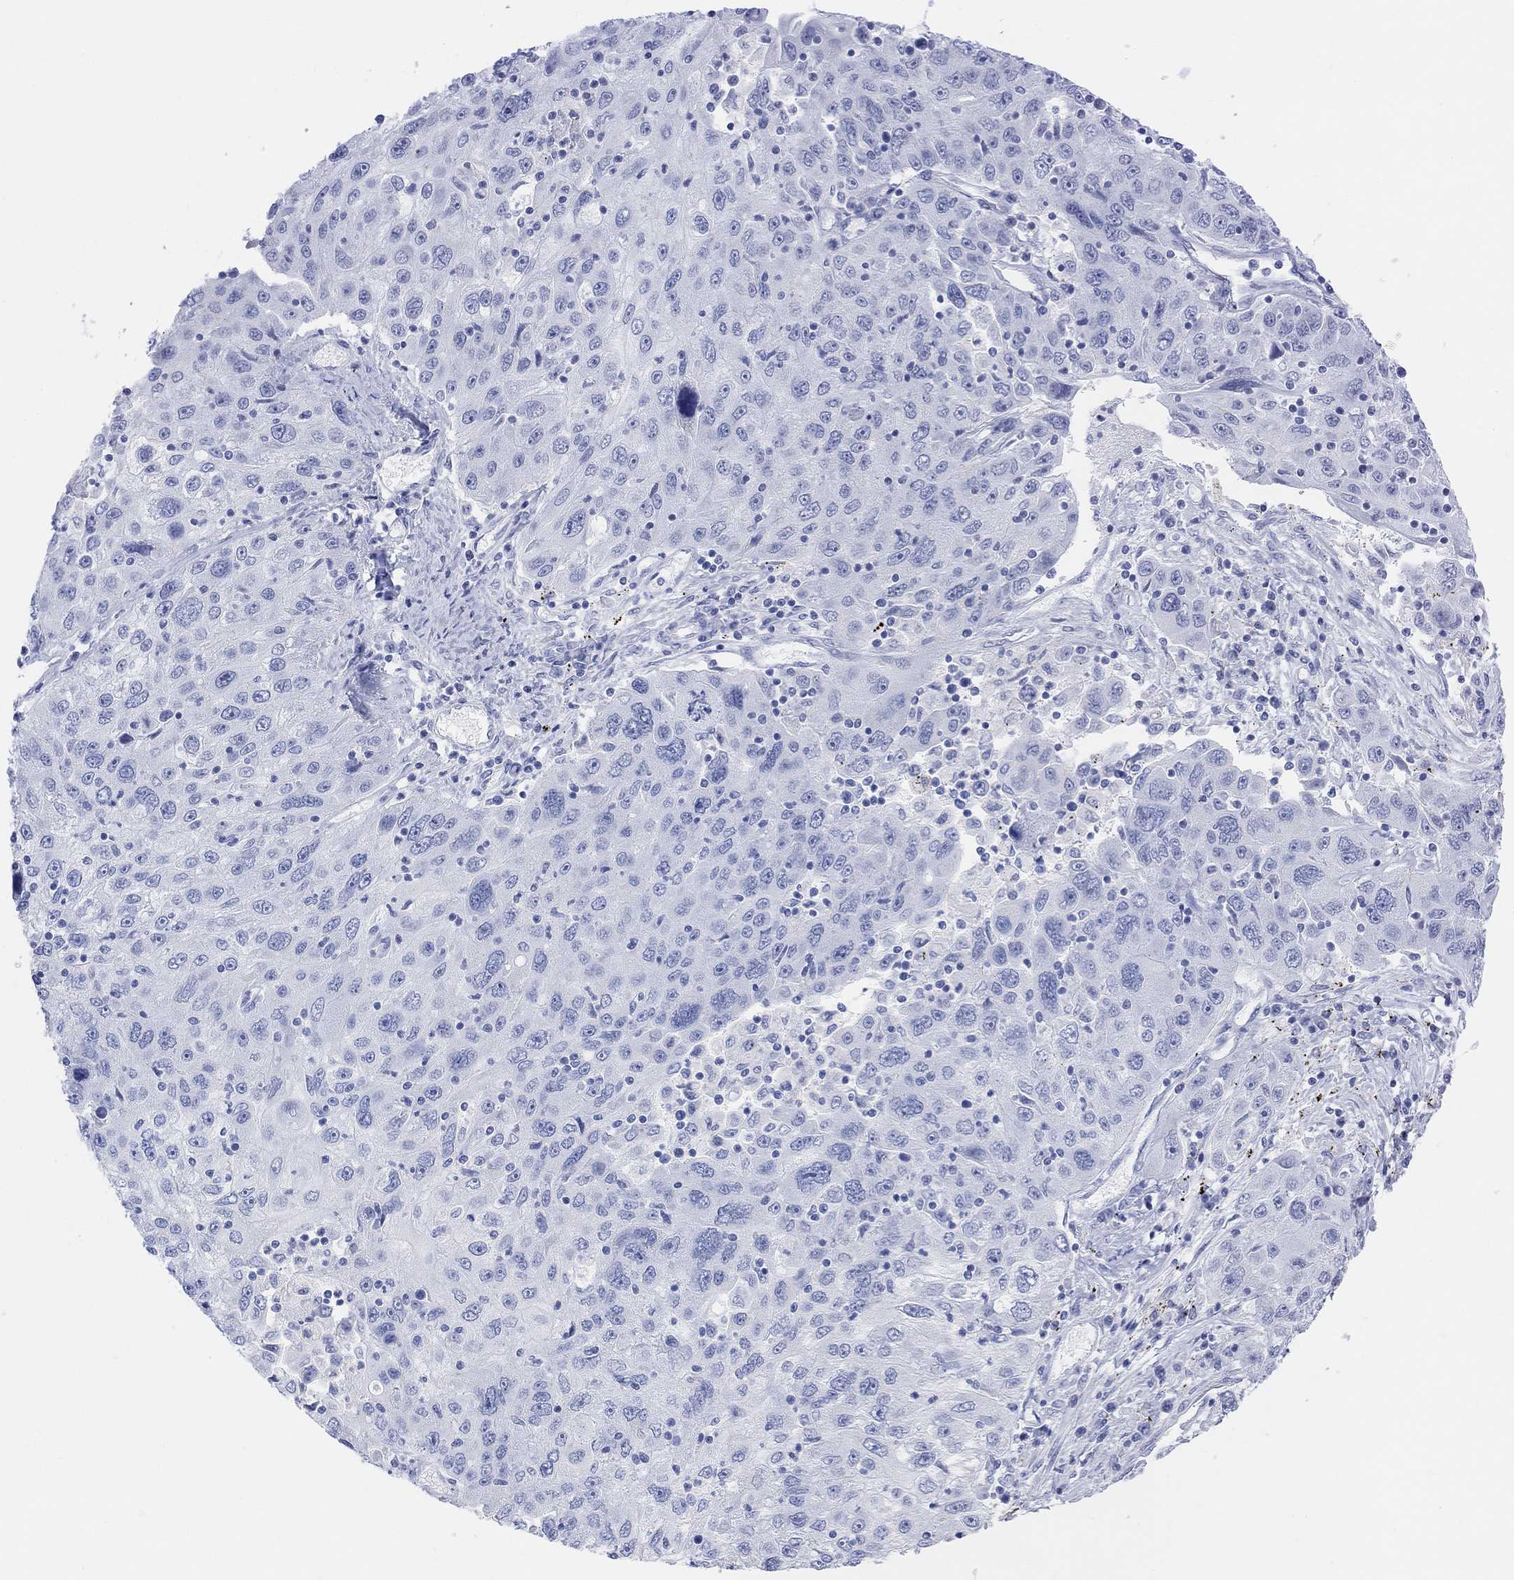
{"staining": {"intensity": "negative", "quantity": "none", "location": "none"}, "tissue": "stomach cancer", "cell_type": "Tumor cells", "image_type": "cancer", "snomed": [{"axis": "morphology", "description": "Adenocarcinoma, NOS"}, {"axis": "topography", "description": "Stomach"}], "caption": "There is no significant staining in tumor cells of stomach adenocarcinoma.", "gene": "GNG13", "patient": {"sex": "male", "age": 56}}